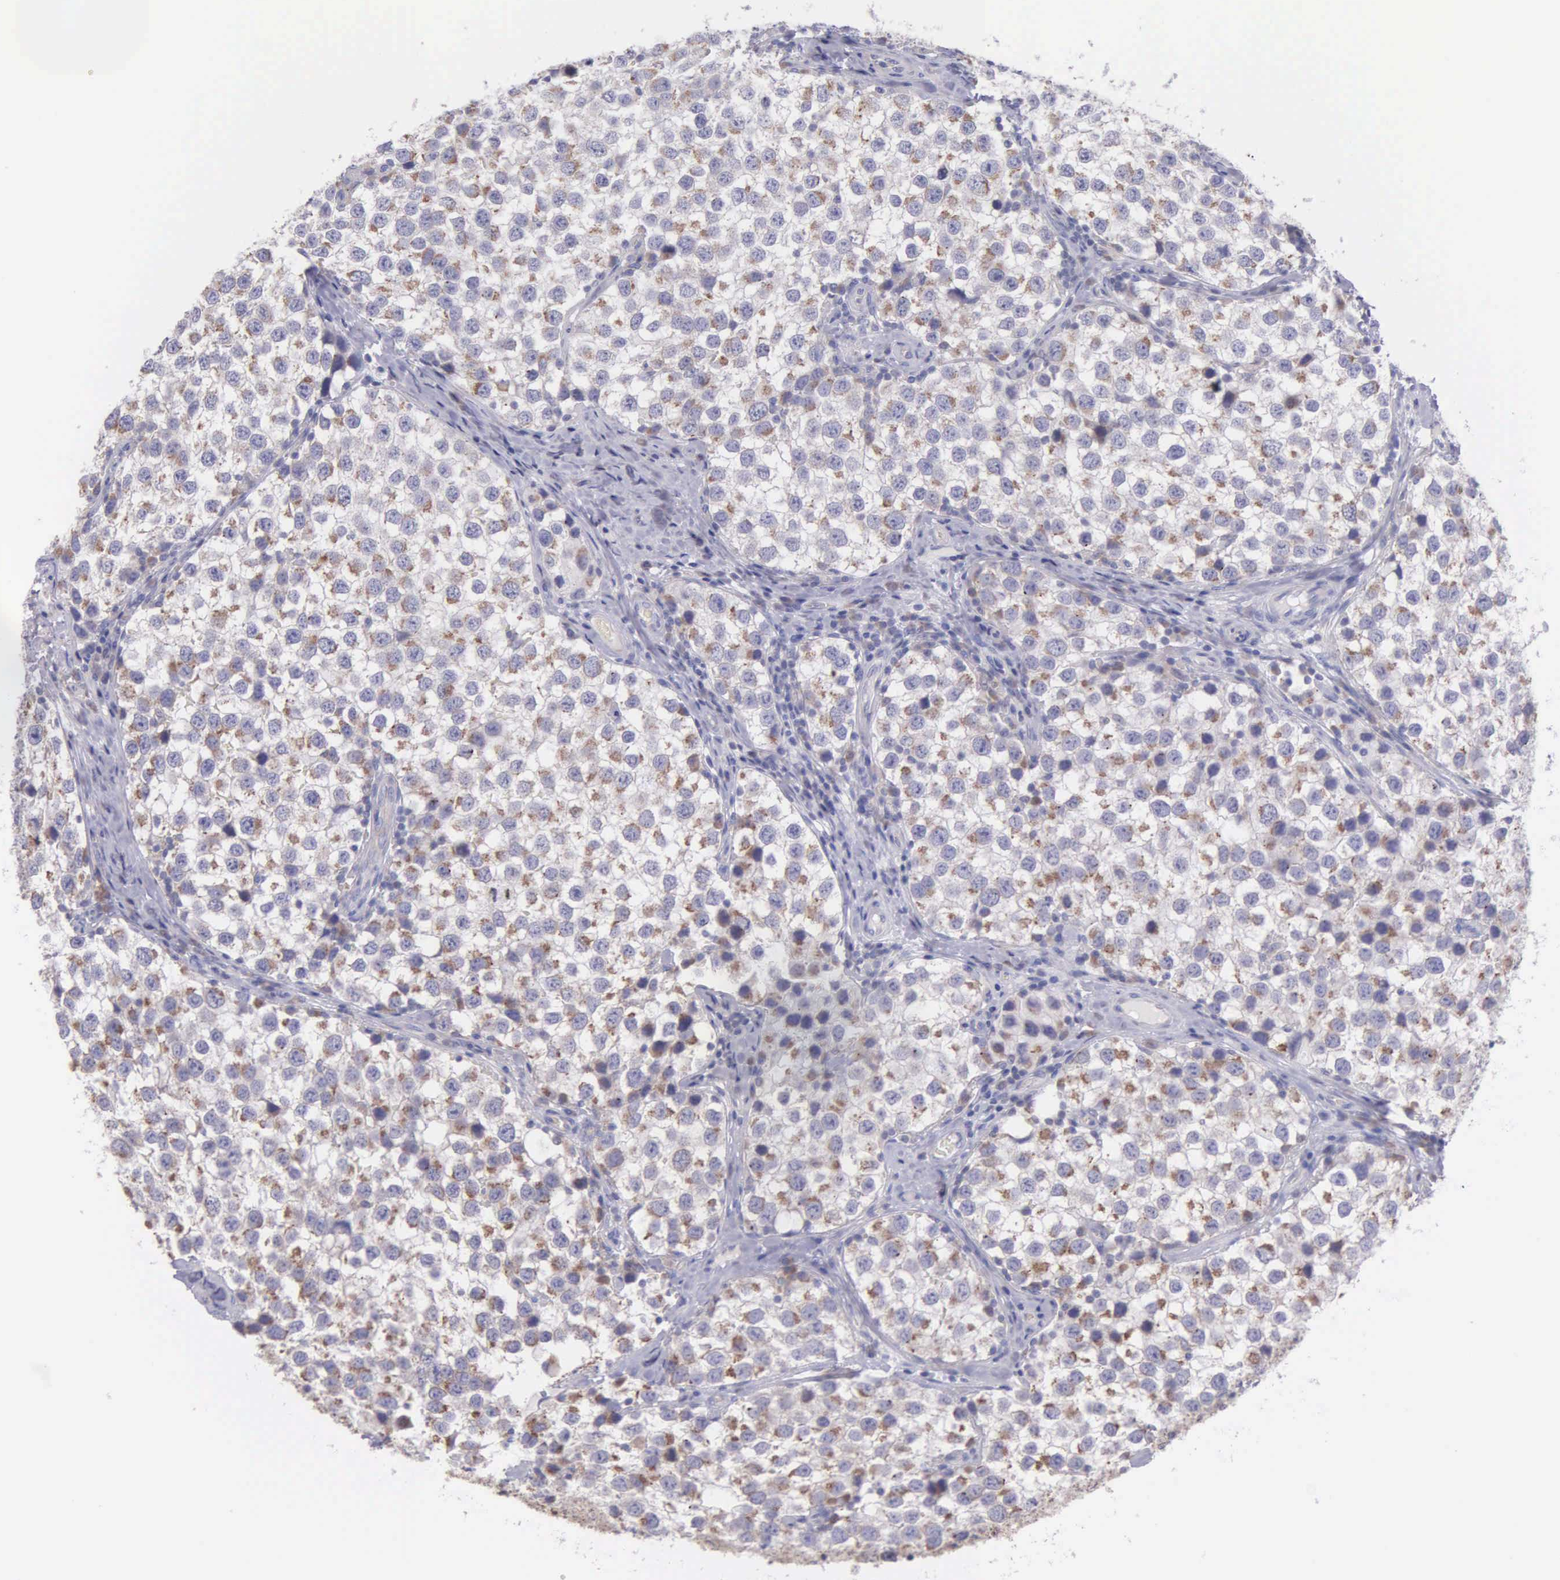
{"staining": {"intensity": "weak", "quantity": "25%-75%", "location": "cytoplasmic/membranous"}, "tissue": "testis cancer", "cell_type": "Tumor cells", "image_type": "cancer", "snomed": [{"axis": "morphology", "description": "Seminoma, NOS"}, {"axis": "topography", "description": "Testis"}], "caption": "The image exhibits immunohistochemical staining of testis seminoma. There is weak cytoplasmic/membranous positivity is seen in approximately 25%-75% of tumor cells.", "gene": "MIA2", "patient": {"sex": "male", "age": 39}}